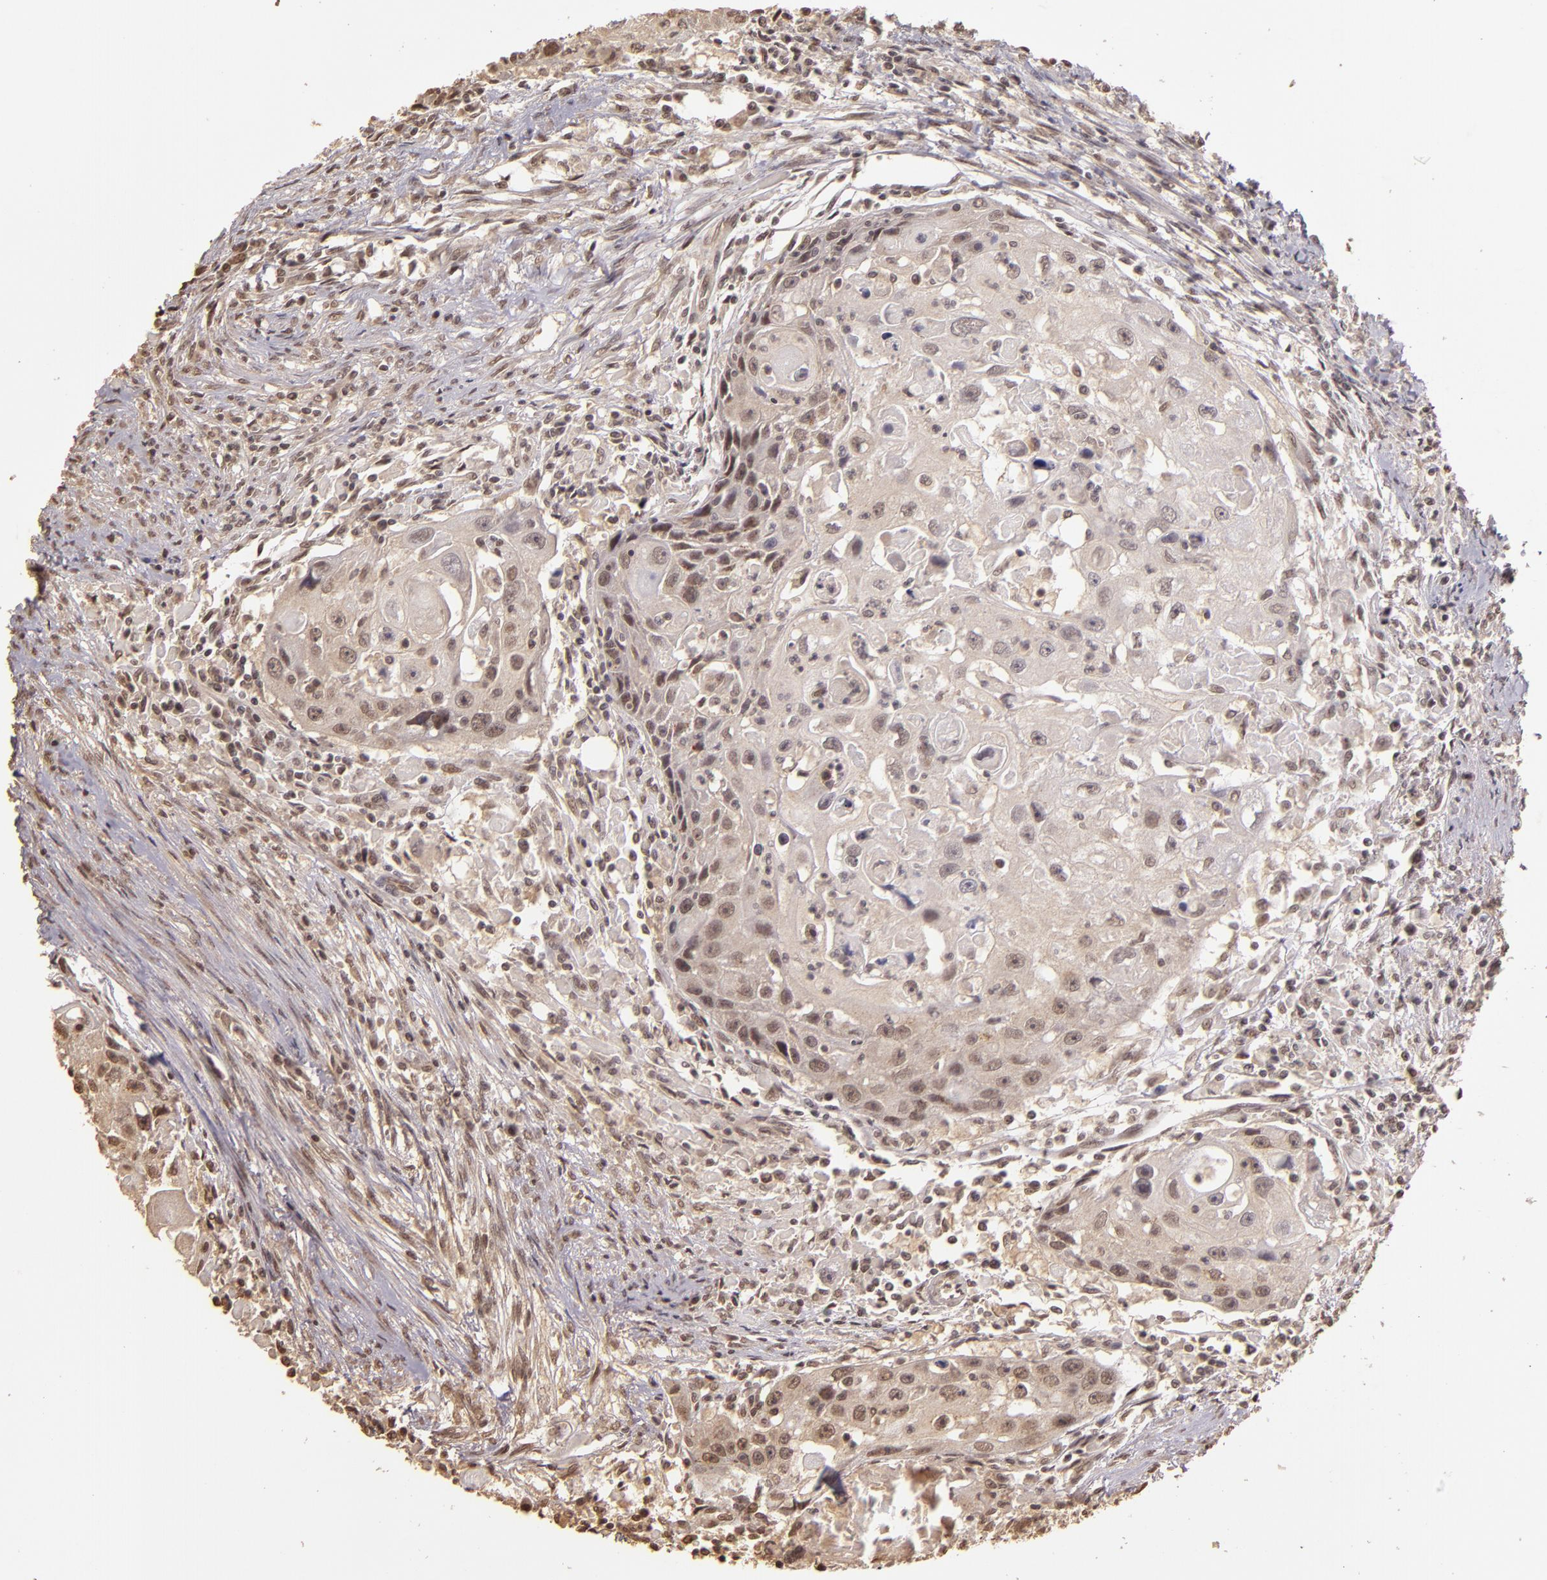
{"staining": {"intensity": "weak", "quantity": ">75%", "location": "cytoplasmic/membranous,nuclear"}, "tissue": "head and neck cancer", "cell_type": "Tumor cells", "image_type": "cancer", "snomed": [{"axis": "morphology", "description": "Squamous cell carcinoma, NOS"}, {"axis": "topography", "description": "Head-Neck"}], "caption": "Immunohistochemistry staining of head and neck cancer, which demonstrates low levels of weak cytoplasmic/membranous and nuclear positivity in about >75% of tumor cells indicating weak cytoplasmic/membranous and nuclear protein positivity. The staining was performed using DAB (3,3'-diaminobenzidine) (brown) for protein detection and nuclei were counterstained in hematoxylin (blue).", "gene": "CUL1", "patient": {"sex": "male", "age": 64}}